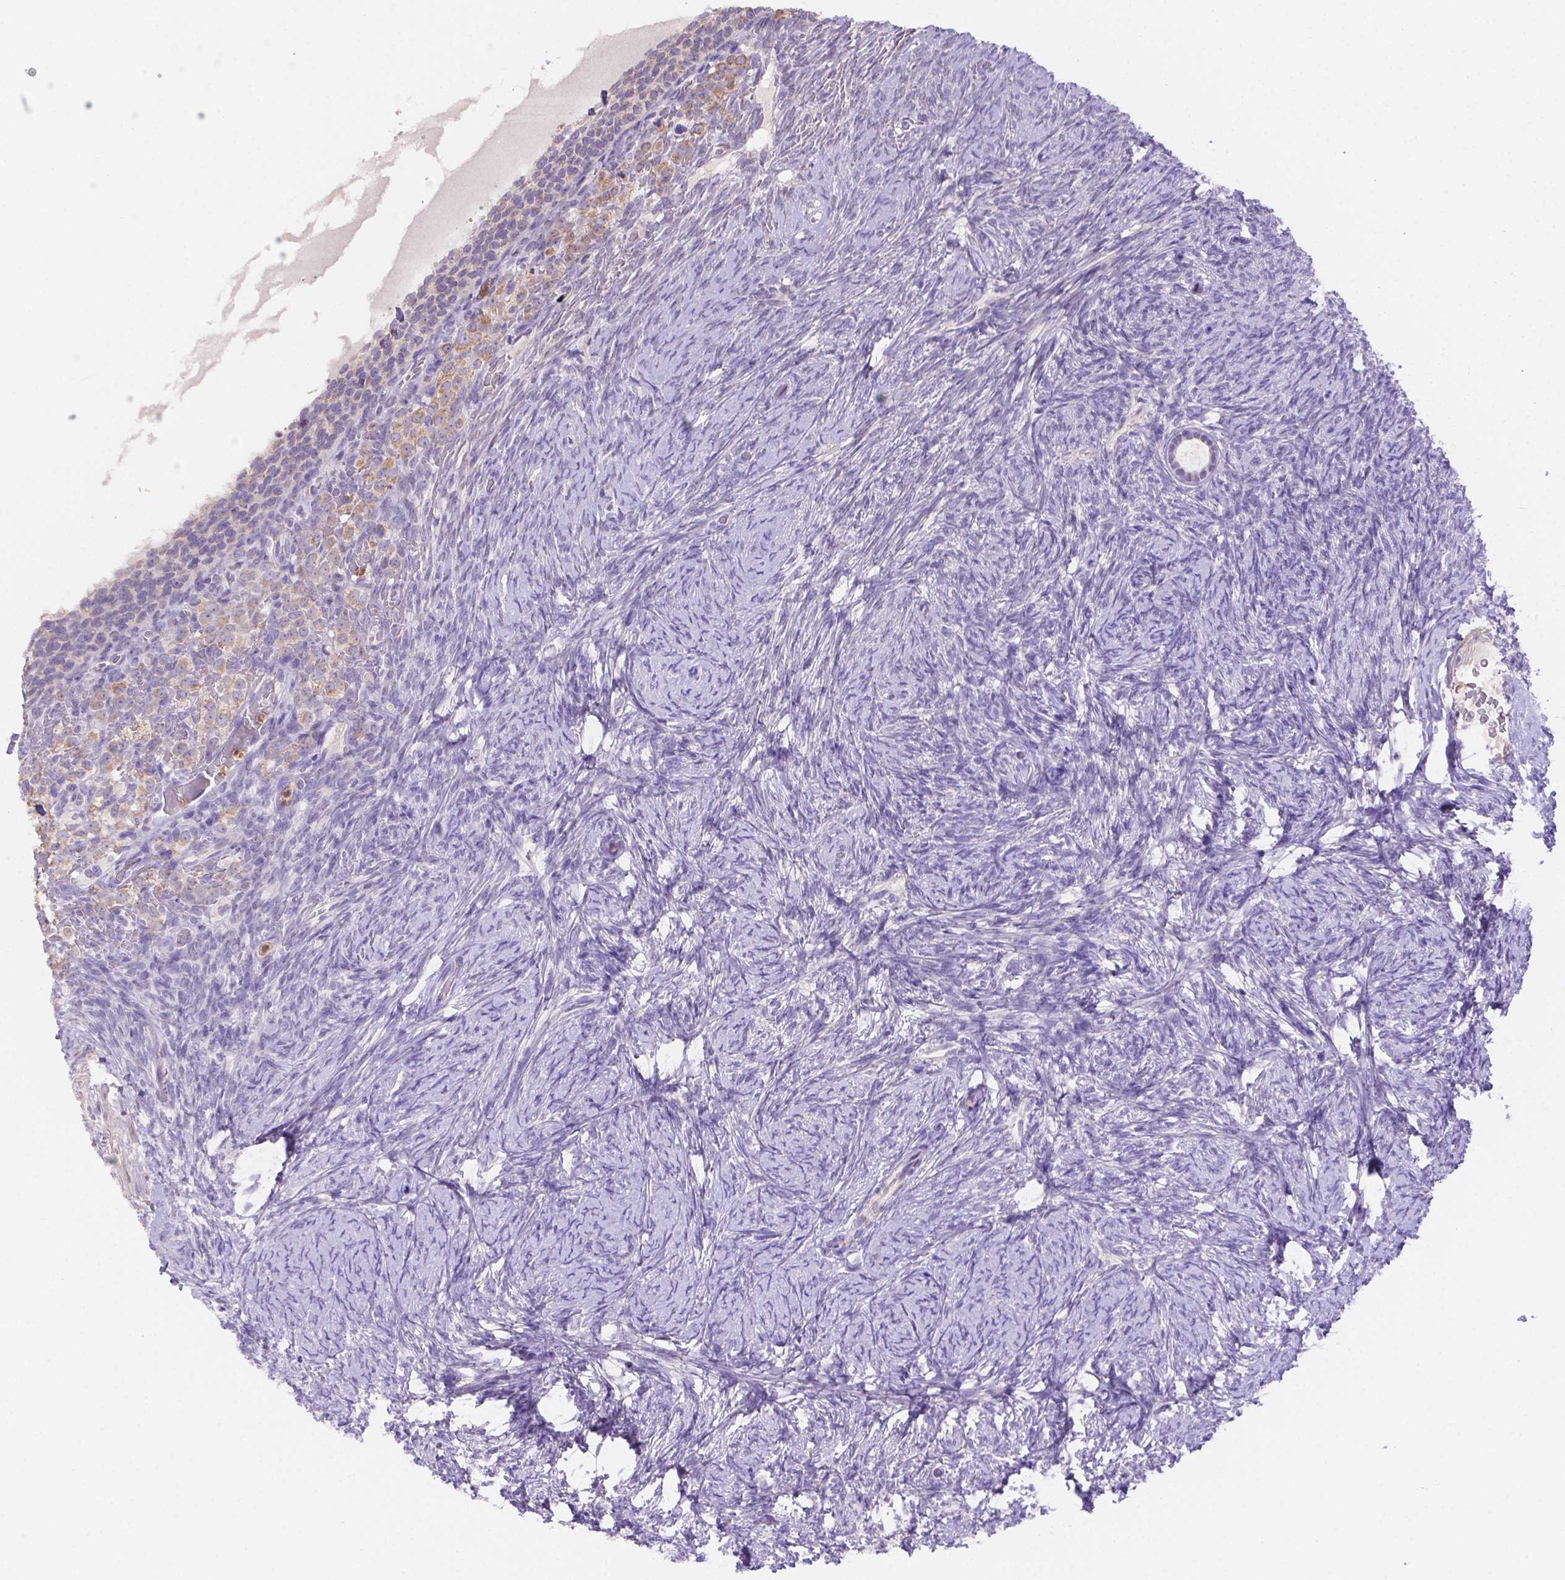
{"staining": {"intensity": "negative", "quantity": "none", "location": "none"}, "tissue": "ovary", "cell_type": "Ovarian stroma cells", "image_type": "normal", "snomed": [{"axis": "morphology", "description": "Normal tissue, NOS"}, {"axis": "topography", "description": "Ovary"}], "caption": "IHC image of benign ovary stained for a protein (brown), which exhibits no staining in ovarian stroma cells.", "gene": "NXPE2", "patient": {"sex": "female", "age": 34}}